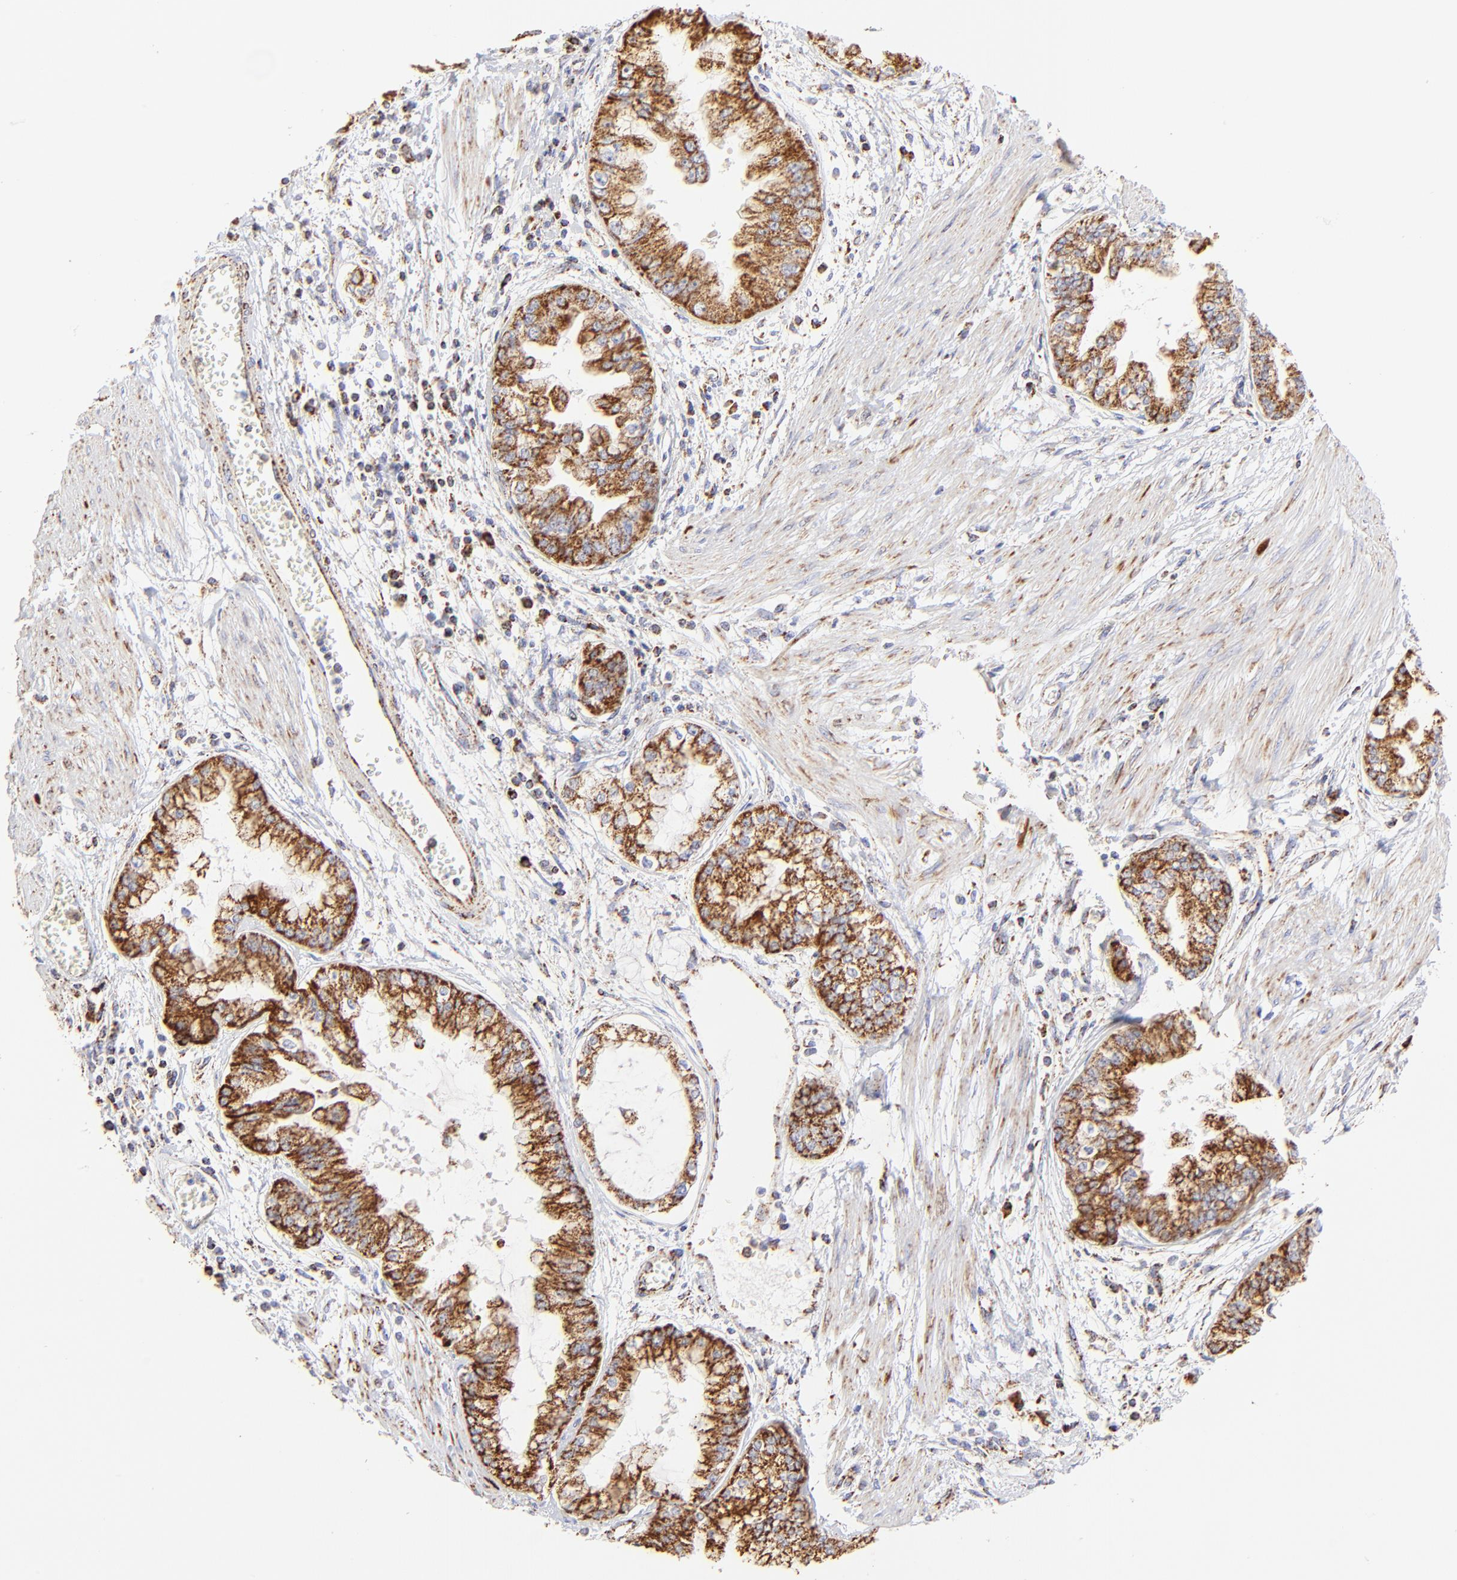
{"staining": {"intensity": "strong", "quantity": ">75%", "location": "cytoplasmic/membranous"}, "tissue": "liver cancer", "cell_type": "Tumor cells", "image_type": "cancer", "snomed": [{"axis": "morphology", "description": "Cholangiocarcinoma"}, {"axis": "topography", "description": "Liver"}], "caption": "DAB (3,3'-diaminobenzidine) immunohistochemical staining of liver cancer exhibits strong cytoplasmic/membranous protein staining in about >75% of tumor cells.", "gene": "ECH1", "patient": {"sex": "female", "age": 79}}